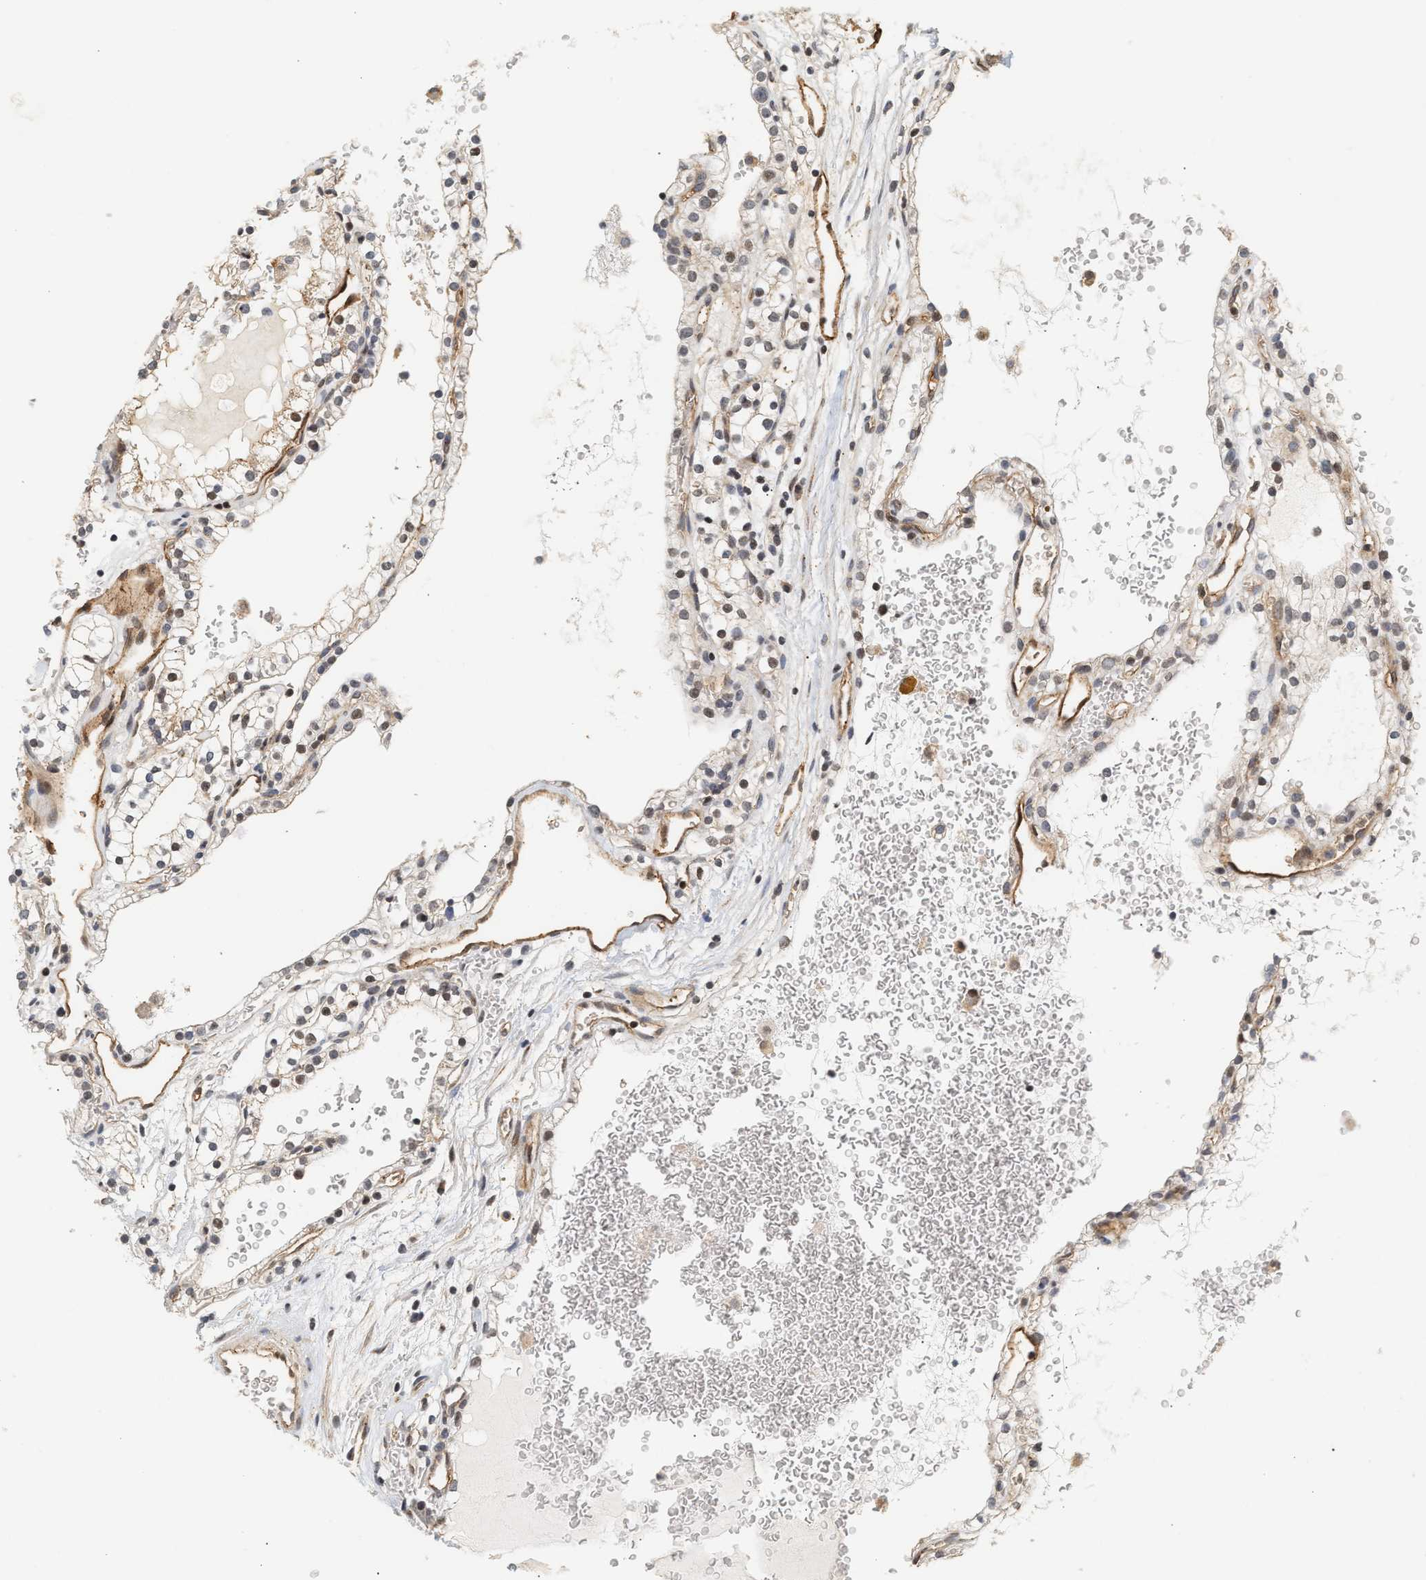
{"staining": {"intensity": "weak", "quantity": "<25%", "location": "cytoplasmic/membranous"}, "tissue": "renal cancer", "cell_type": "Tumor cells", "image_type": "cancer", "snomed": [{"axis": "morphology", "description": "Adenocarcinoma, NOS"}, {"axis": "topography", "description": "Kidney"}], "caption": "DAB (3,3'-diaminobenzidine) immunohistochemical staining of renal adenocarcinoma demonstrates no significant expression in tumor cells. (DAB (3,3'-diaminobenzidine) immunohistochemistry with hematoxylin counter stain).", "gene": "PLXND1", "patient": {"sex": "female", "age": 41}}